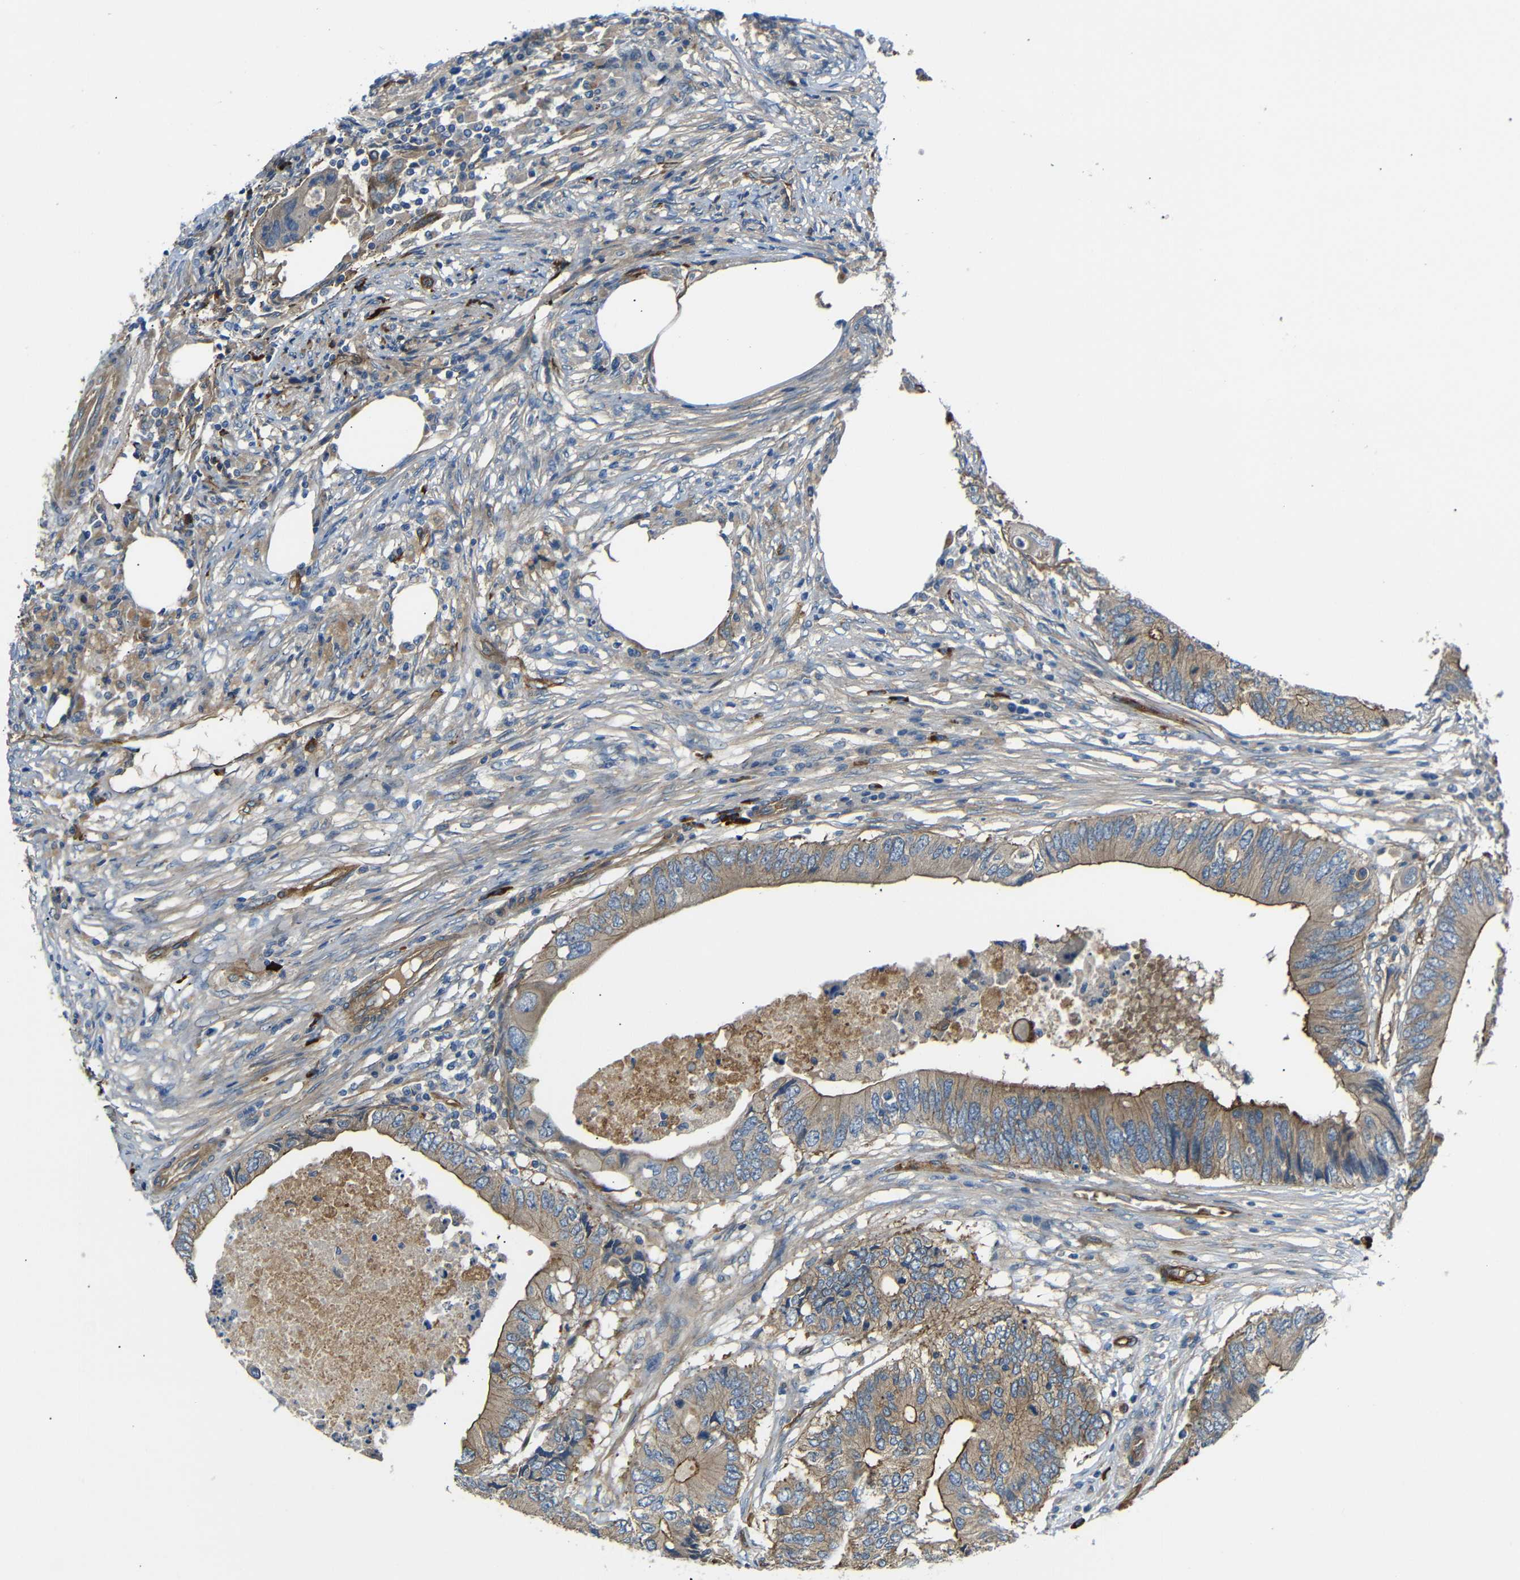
{"staining": {"intensity": "moderate", "quantity": ">75%", "location": "cytoplasmic/membranous"}, "tissue": "colorectal cancer", "cell_type": "Tumor cells", "image_type": "cancer", "snomed": [{"axis": "morphology", "description": "Adenocarcinoma, NOS"}, {"axis": "topography", "description": "Colon"}], "caption": "Protein staining displays moderate cytoplasmic/membranous positivity in about >75% of tumor cells in colorectal cancer. (IHC, brightfield microscopy, high magnification).", "gene": "MYO1B", "patient": {"sex": "male", "age": 71}}